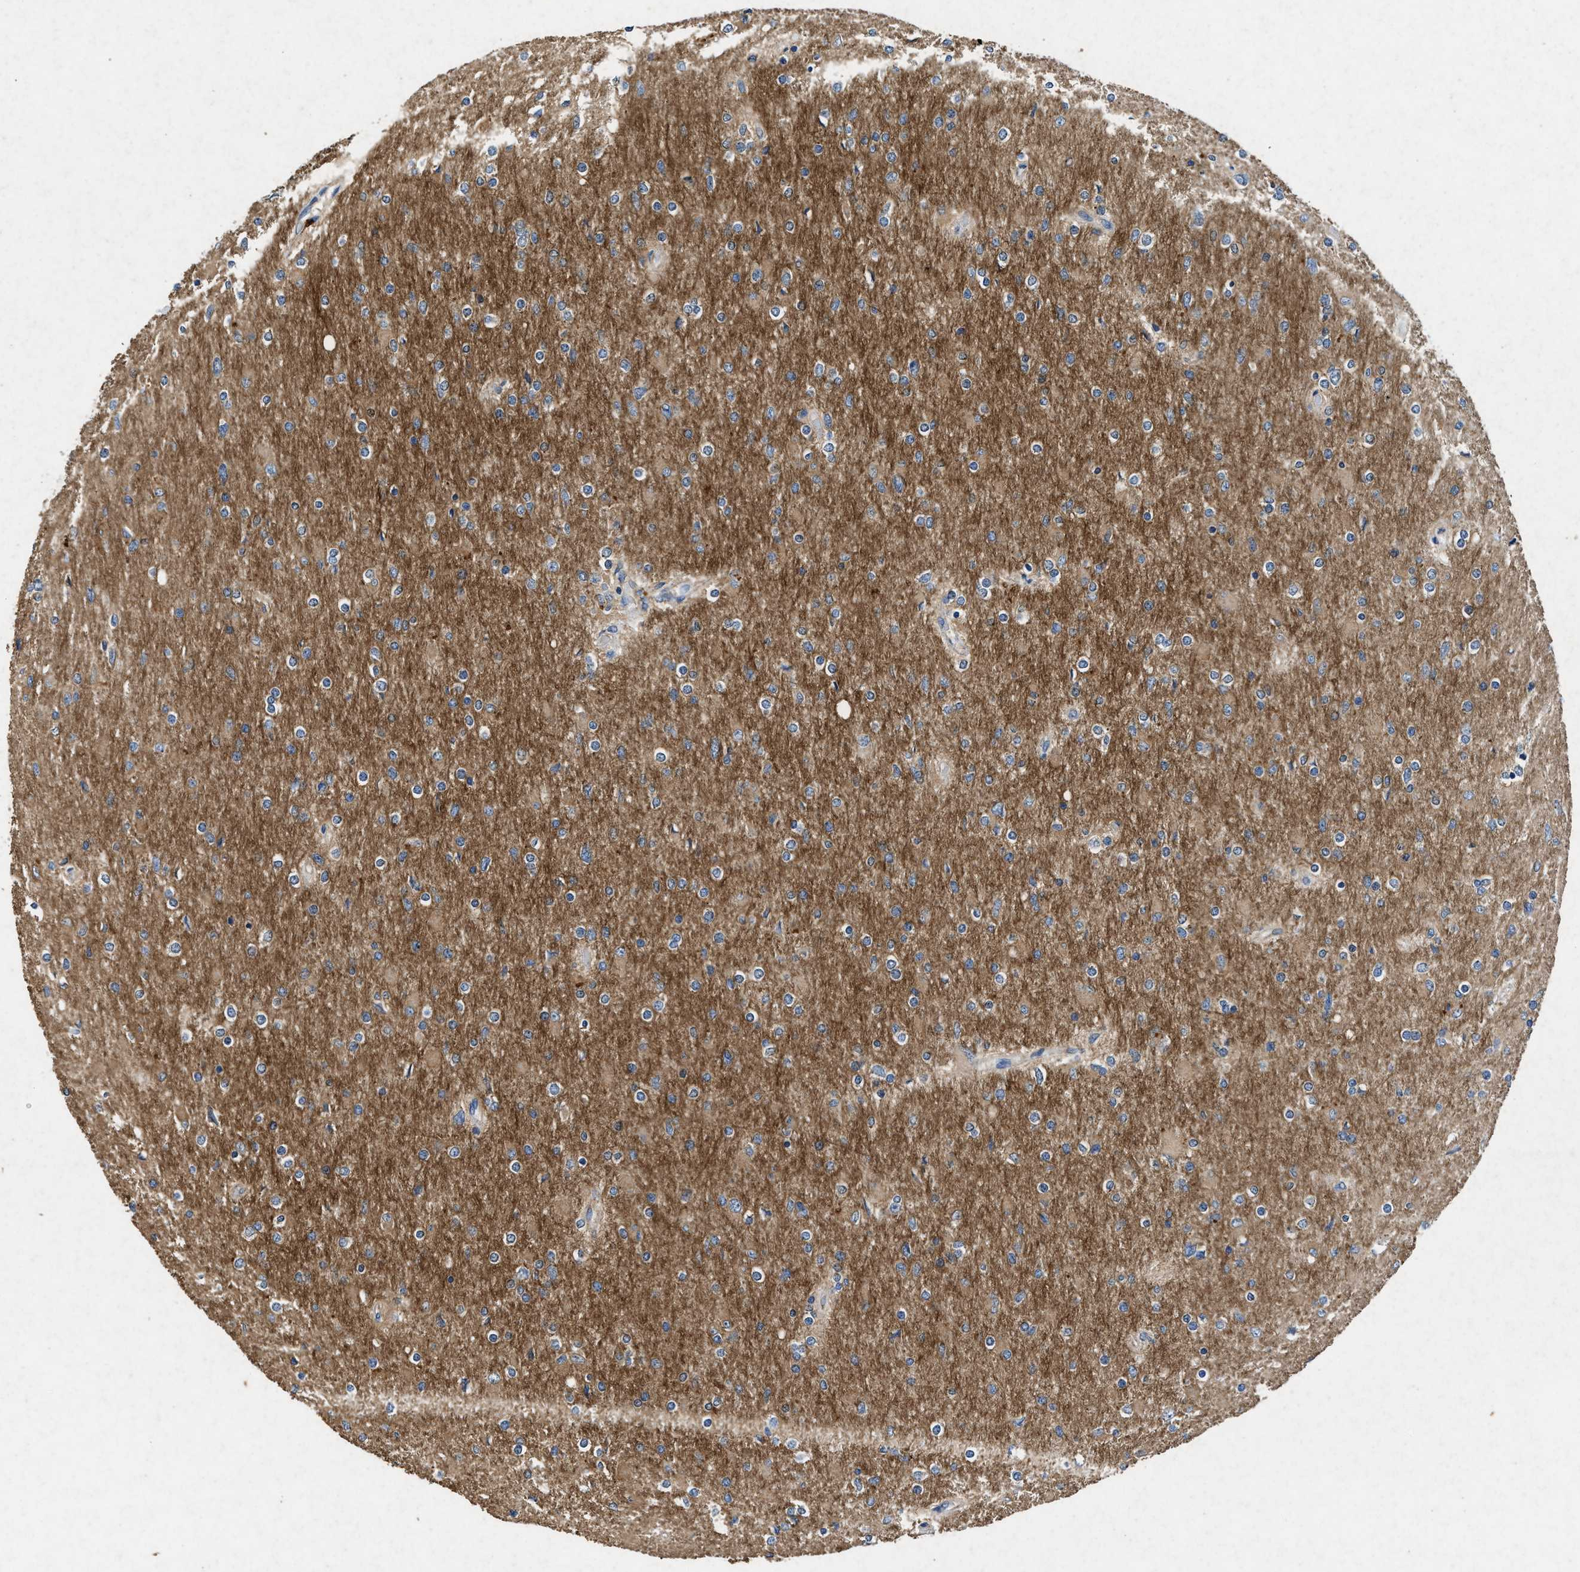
{"staining": {"intensity": "moderate", "quantity": "25%-75%", "location": "cytoplasmic/membranous"}, "tissue": "glioma", "cell_type": "Tumor cells", "image_type": "cancer", "snomed": [{"axis": "morphology", "description": "Glioma, malignant, High grade"}, {"axis": "topography", "description": "Cerebral cortex"}], "caption": "This micrograph reveals IHC staining of glioma, with medium moderate cytoplasmic/membranous expression in approximately 25%-75% of tumor cells.", "gene": "CDK15", "patient": {"sex": "female", "age": 36}}